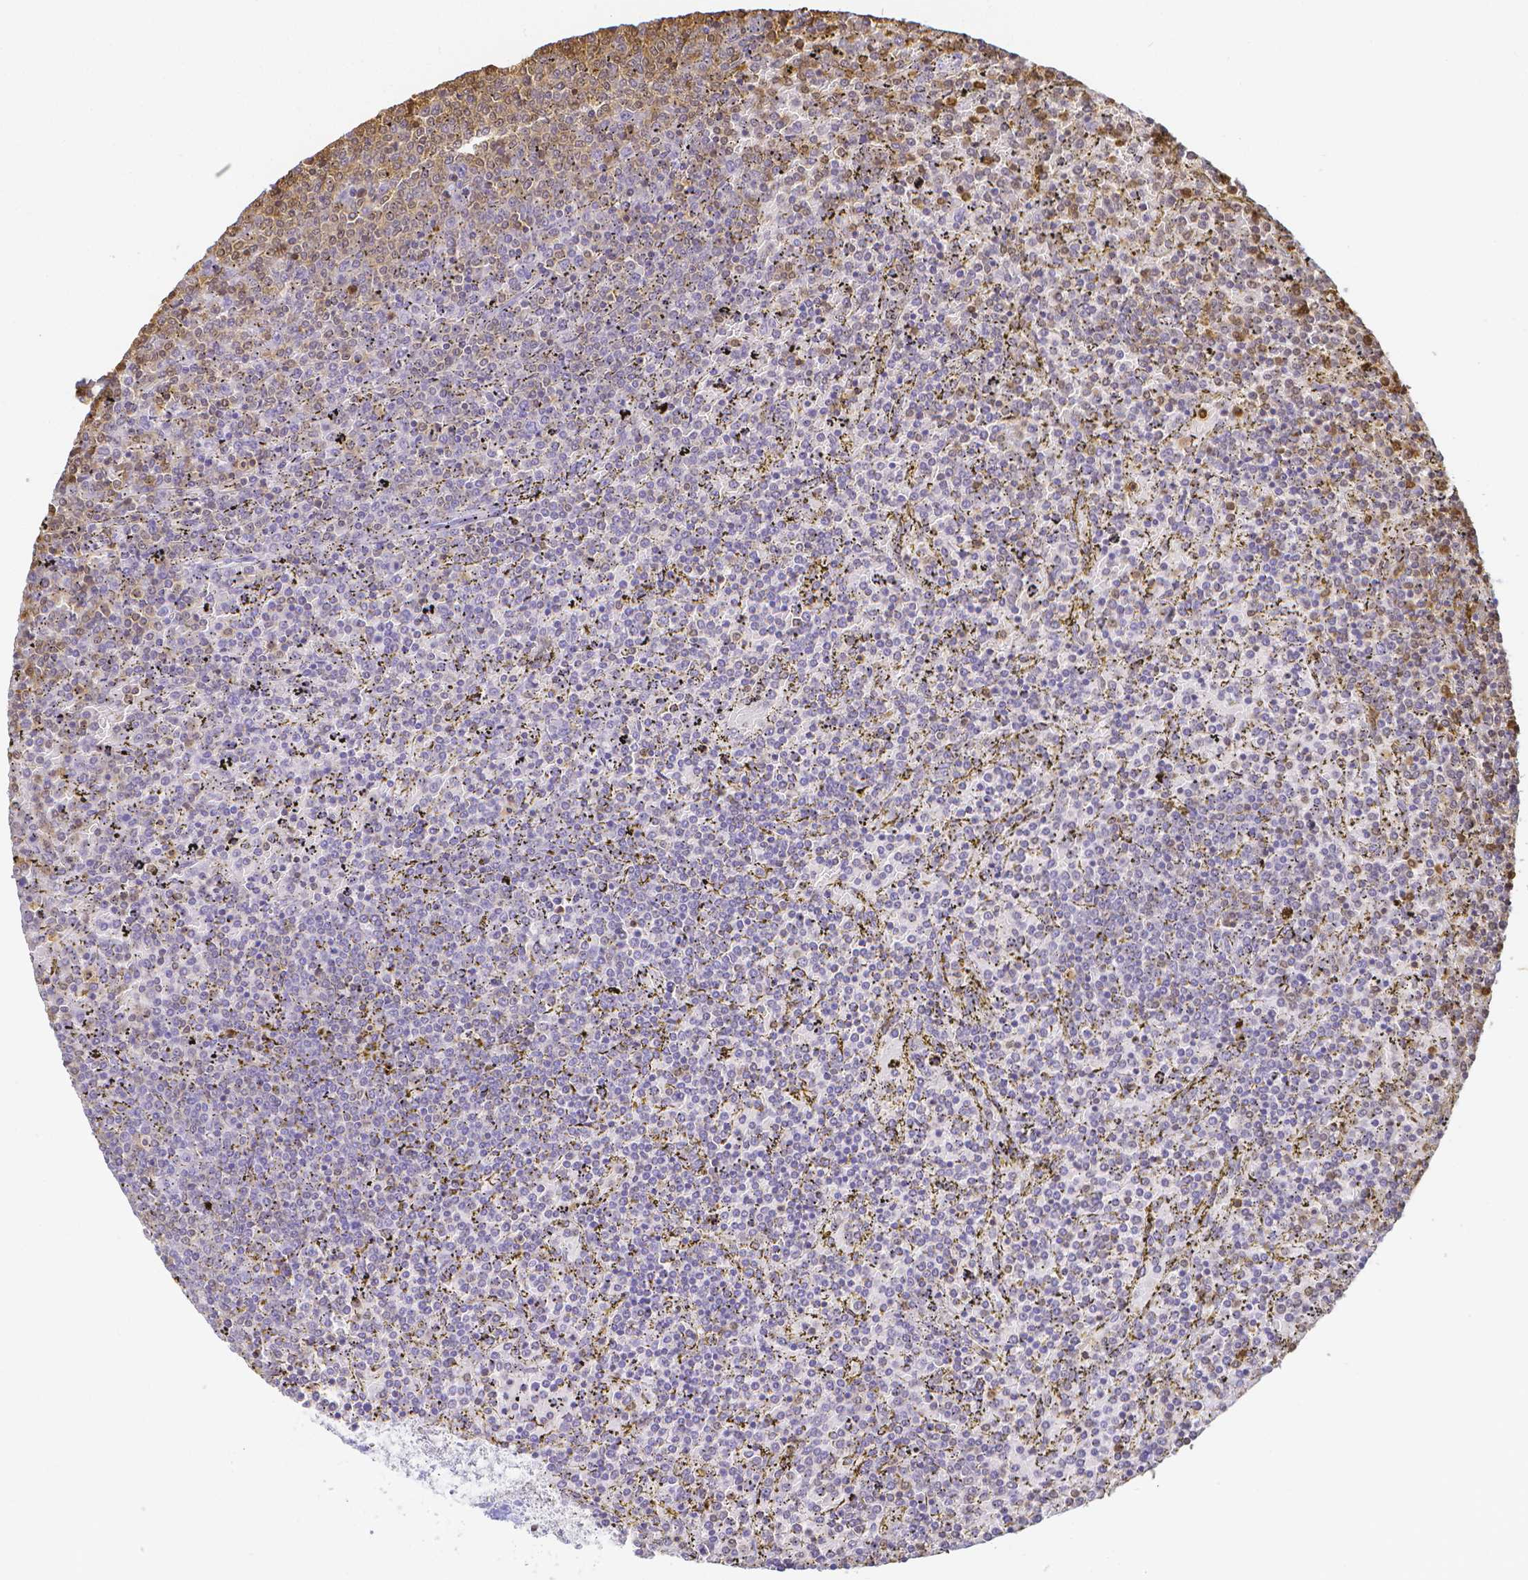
{"staining": {"intensity": "negative", "quantity": "none", "location": "none"}, "tissue": "lymphoma", "cell_type": "Tumor cells", "image_type": "cancer", "snomed": [{"axis": "morphology", "description": "Malignant lymphoma, non-Hodgkin's type, Low grade"}, {"axis": "topography", "description": "Spleen"}], "caption": "An immunohistochemistry photomicrograph of lymphoma is shown. There is no staining in tumor cells of lymphoma.", "gene": "COTL1", "patient": {"sex": "female", "age": 77}}